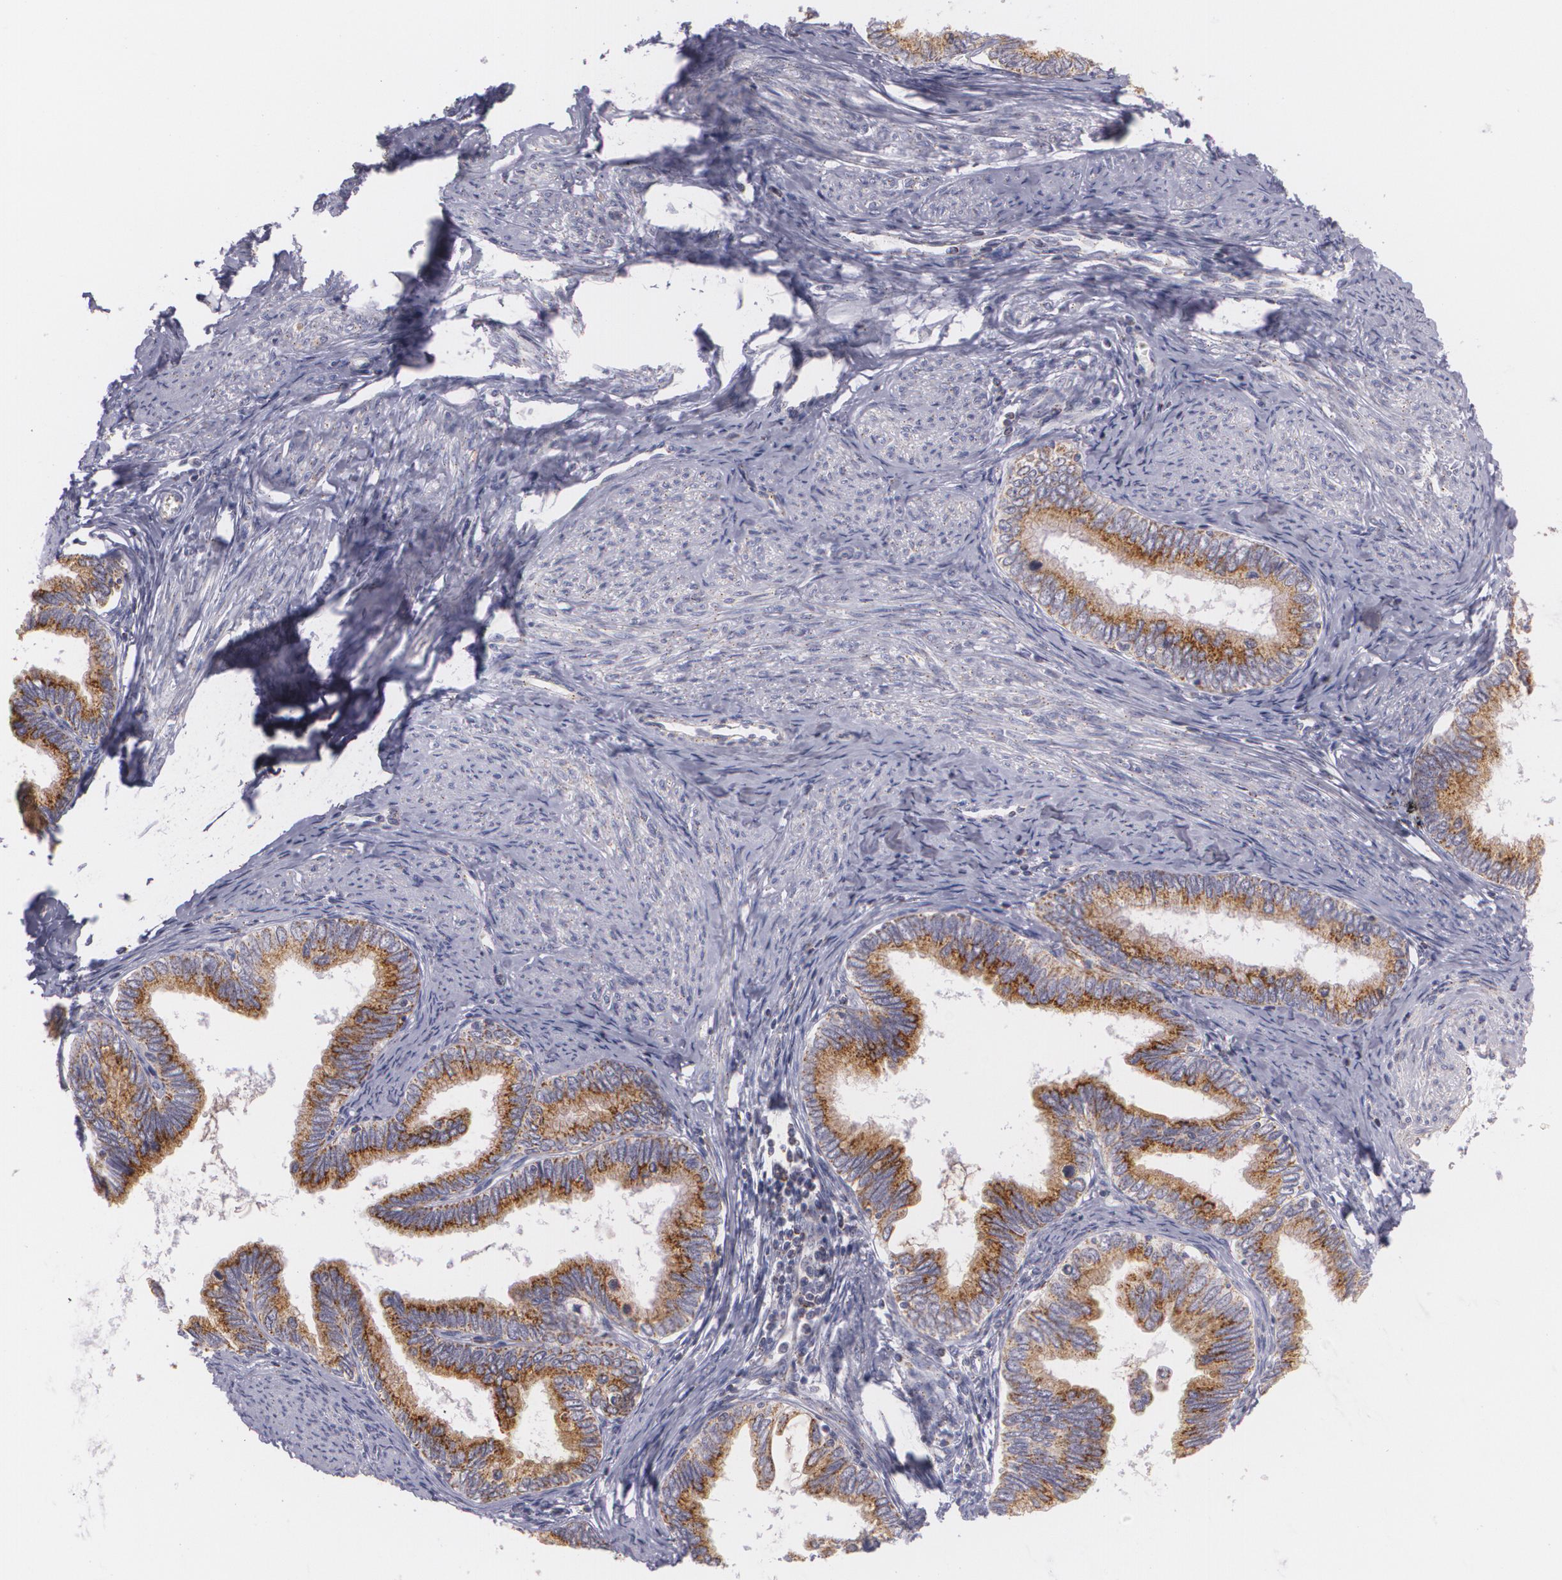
{"staining": {"intensity": "moderate", "quantity": ">75%", "location": "cytoplasmic/membranous"}, "tissue": "cervical cancer", "cell_type": "Tumor cells", "image_type": "cancer", "snomed": [{"axis": "morphology", "description": "Adenocarcinoma, NOS"}, {"axis": "topography", "description": "Cervix"}], "caption": "Protein staining displays moderate cytoplasmic/membranous staining in approximately >75% of tumor cells in cervical cancer.", "gene": "CILK1", "patient": {"sex": "female", "age": 49}}